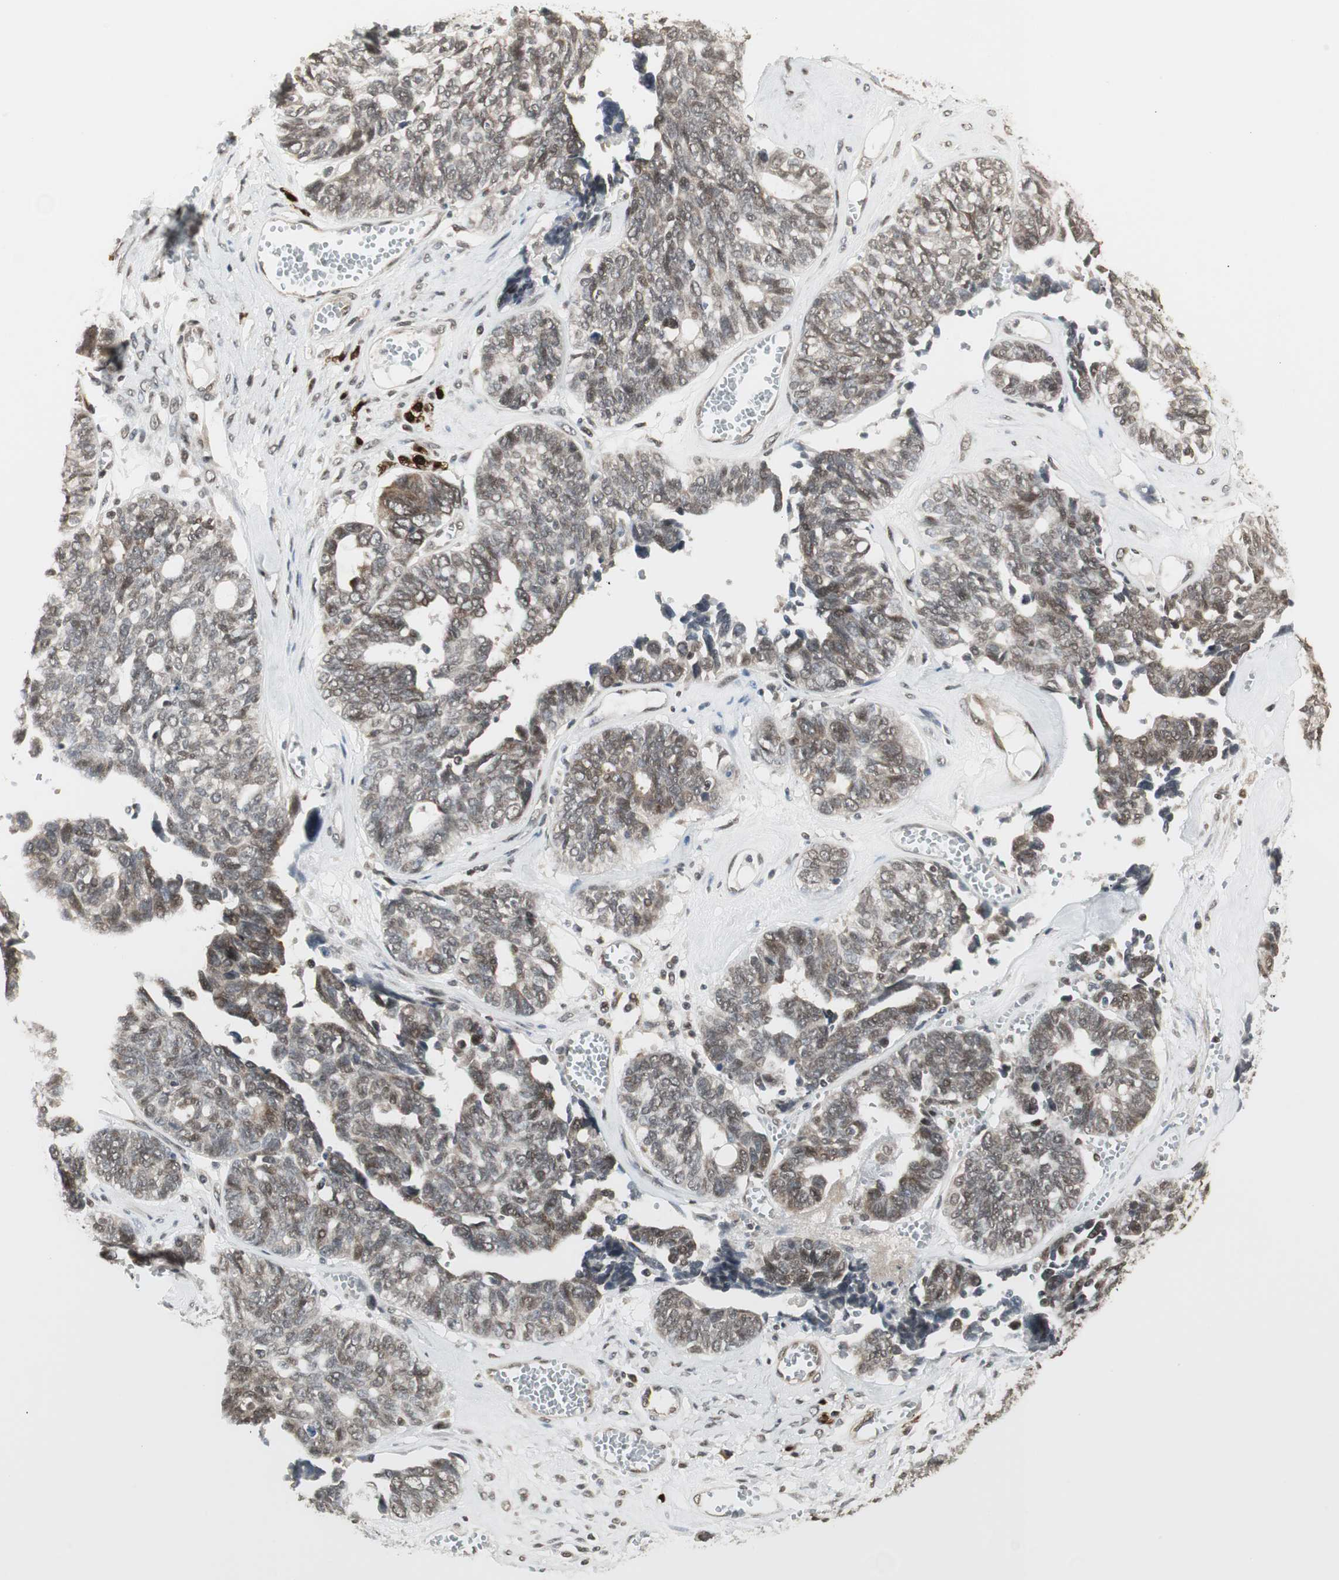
{"staining": {"intensity": "moderate", "quantity": "25%-75%", "location": "cytoplasmic/membranous,nuclear"}, "tissue": "ovarian cancer", "cell_type": "Tumor cells", "image_type": "cancer", "snomed": [{"axis": "morphology", "description": "Cystadenocarcinoma, serous, NOS"}, {"axis": "topography", "description": "Ovary"}], "caption": "IHC (DAB (3,3'-diaminobenzidine)) staining of serous cystadenocarcinoma (ovarian) reveals moderate cytoplasmic/membranous and nuclear protein positivity in approximately 25%-75% of tumor cells.", "gene": "CBLC", "patient": {"sex": "female", "age": 79}}